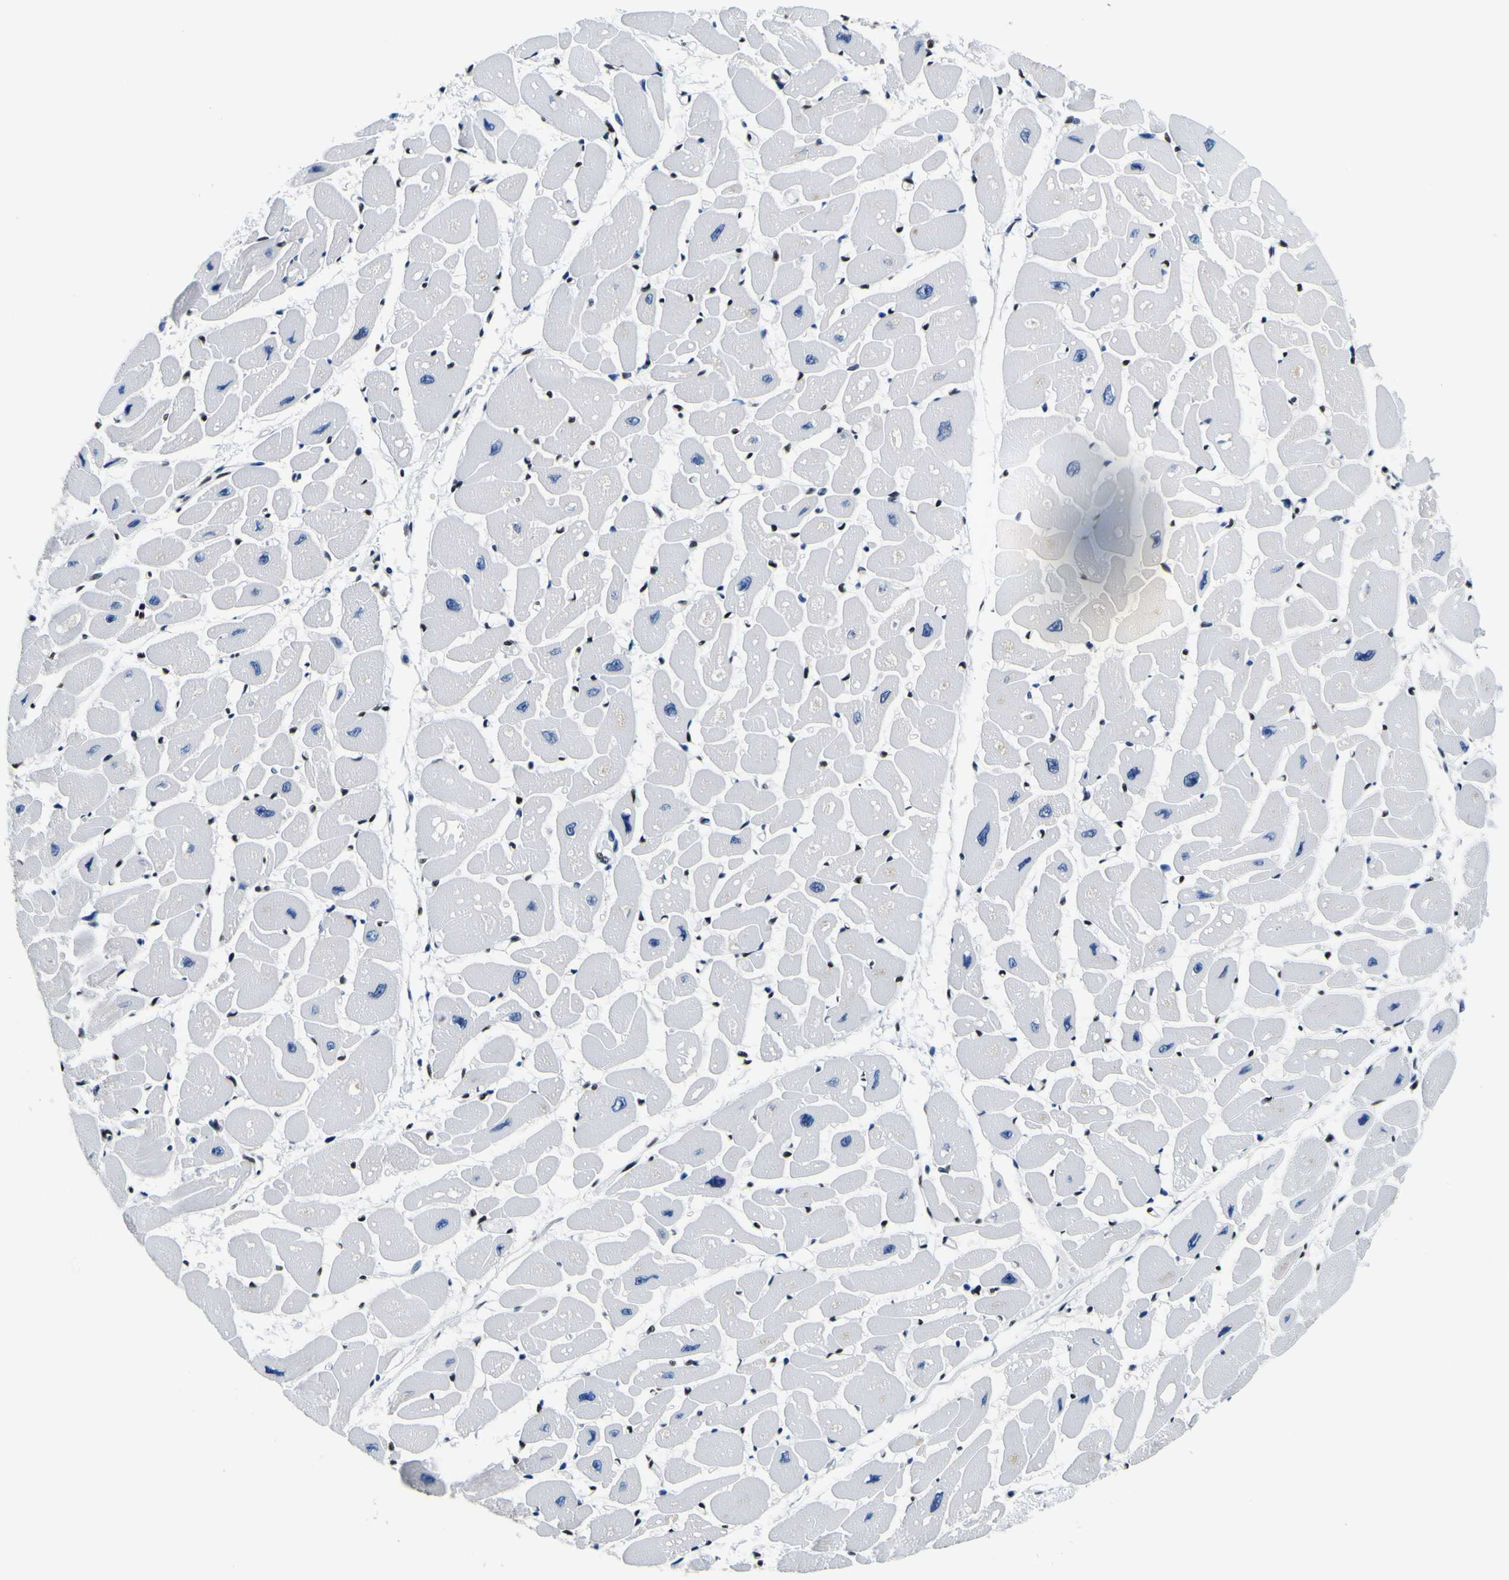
{"staining": {"intensity": "negative", "quantity": "none", "location": "none"}, "tissue": "heart muscle", "cell_type": "Cardiomyocytes", "image_type": "normal", "snomed": [{"axis": "morphology", "description": "Normal tissue, NOS"}, {"axis": "topography", "description": "Heart"}], "caption": "Histopathology image shows no protein staining in cardiomyocytes of normal heart muscle.", "gene": "SP1", "patient": {"sex": "female", "age": 54}}